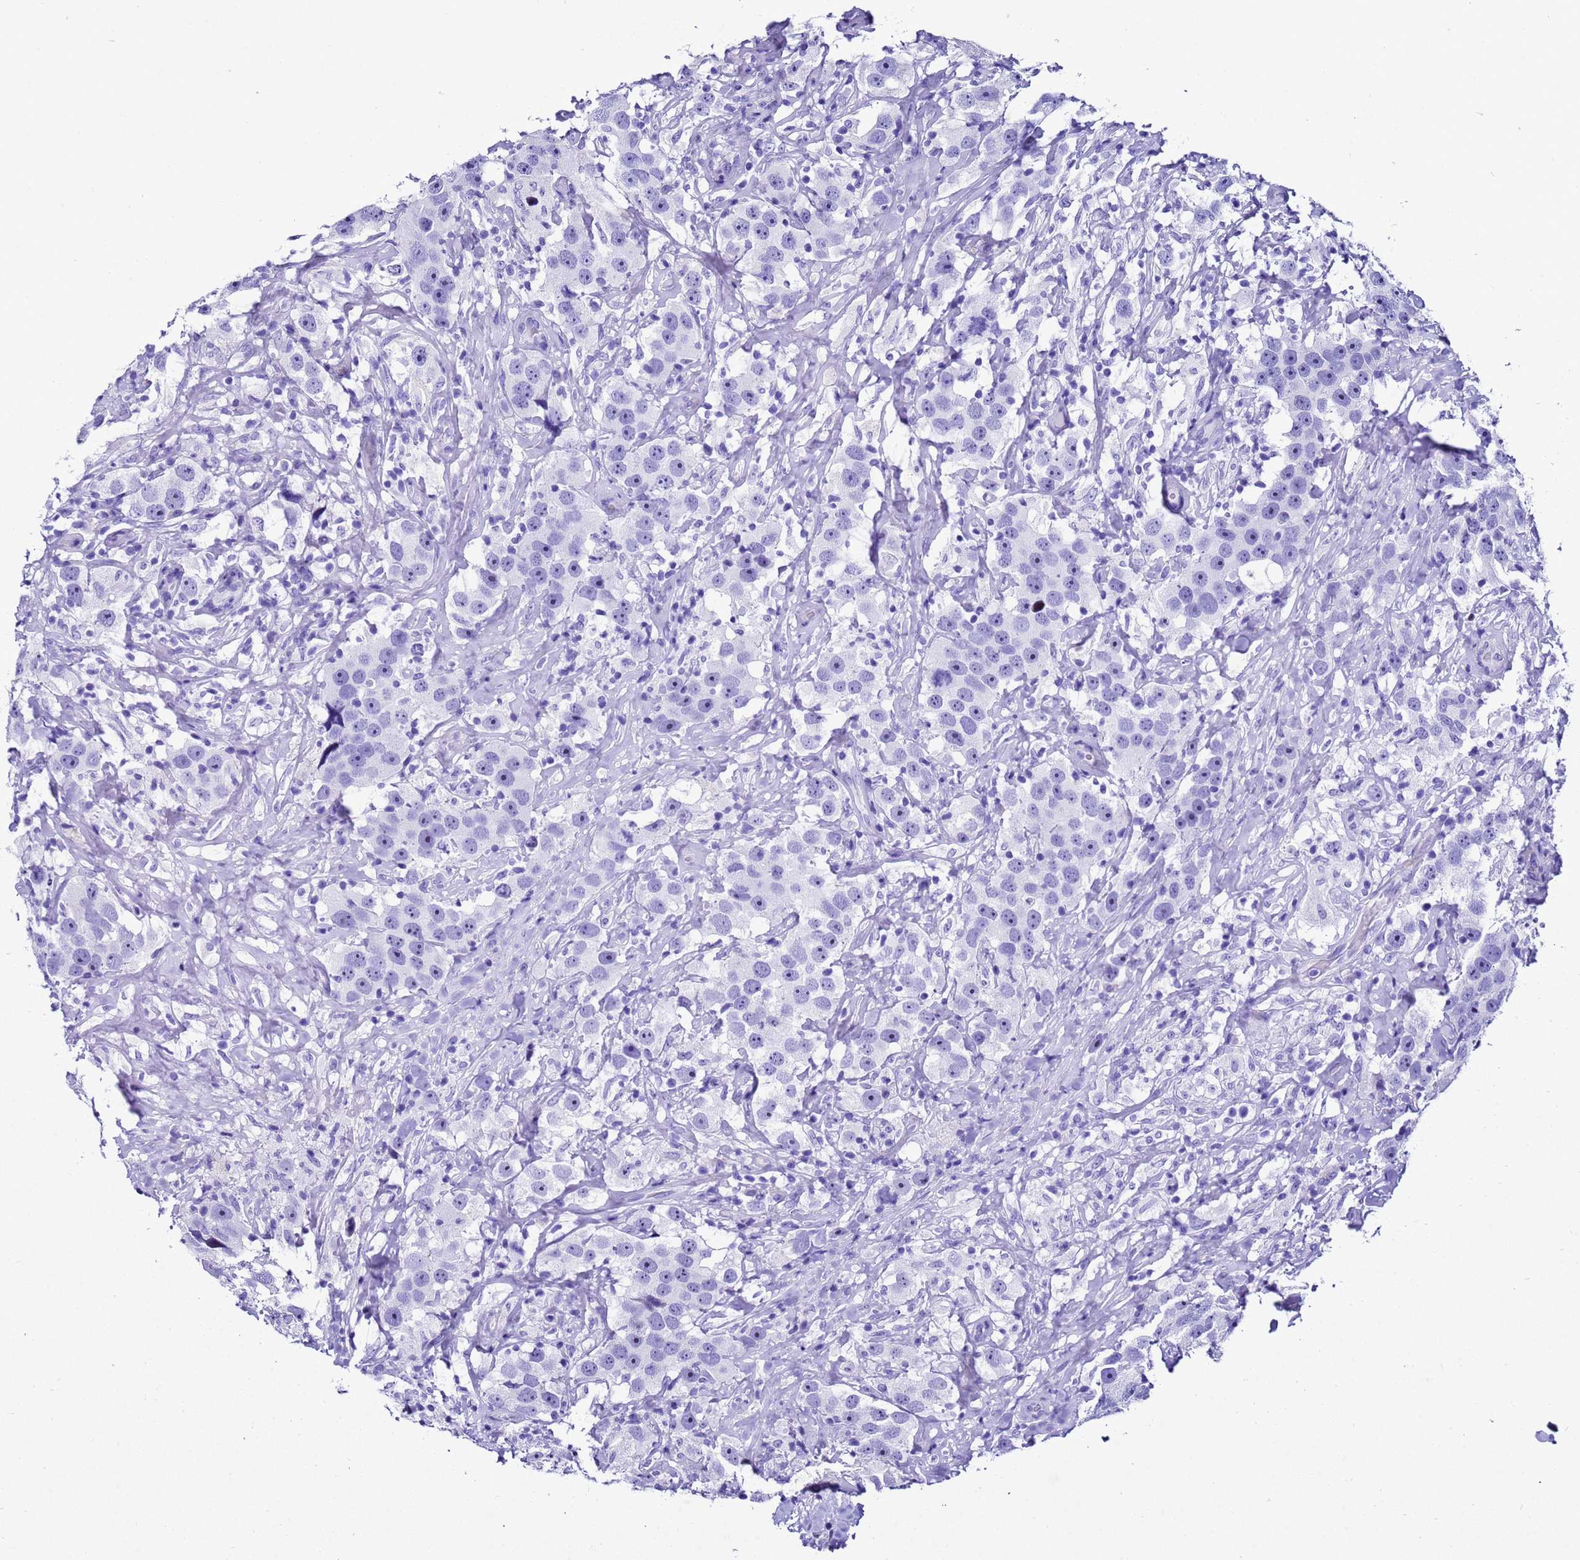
{"staining": {"intensity": "negative", "quantity": "none", "location": "none"}, "tissue": "testis cancer", "cell_type": "Tumor cells", "image_type": "cancer", "snomed": [{"axis": "morphology", "description": "Seminoma, NOS"}, {"axis": "topography", "description": "Testis"}], "caption": "Testis cancer (seminoma) stained for a protein using IHC displays no positivity tumor cells.", "gene": "UGT2B10", "patient": {"sex": "male", "age": 49}}